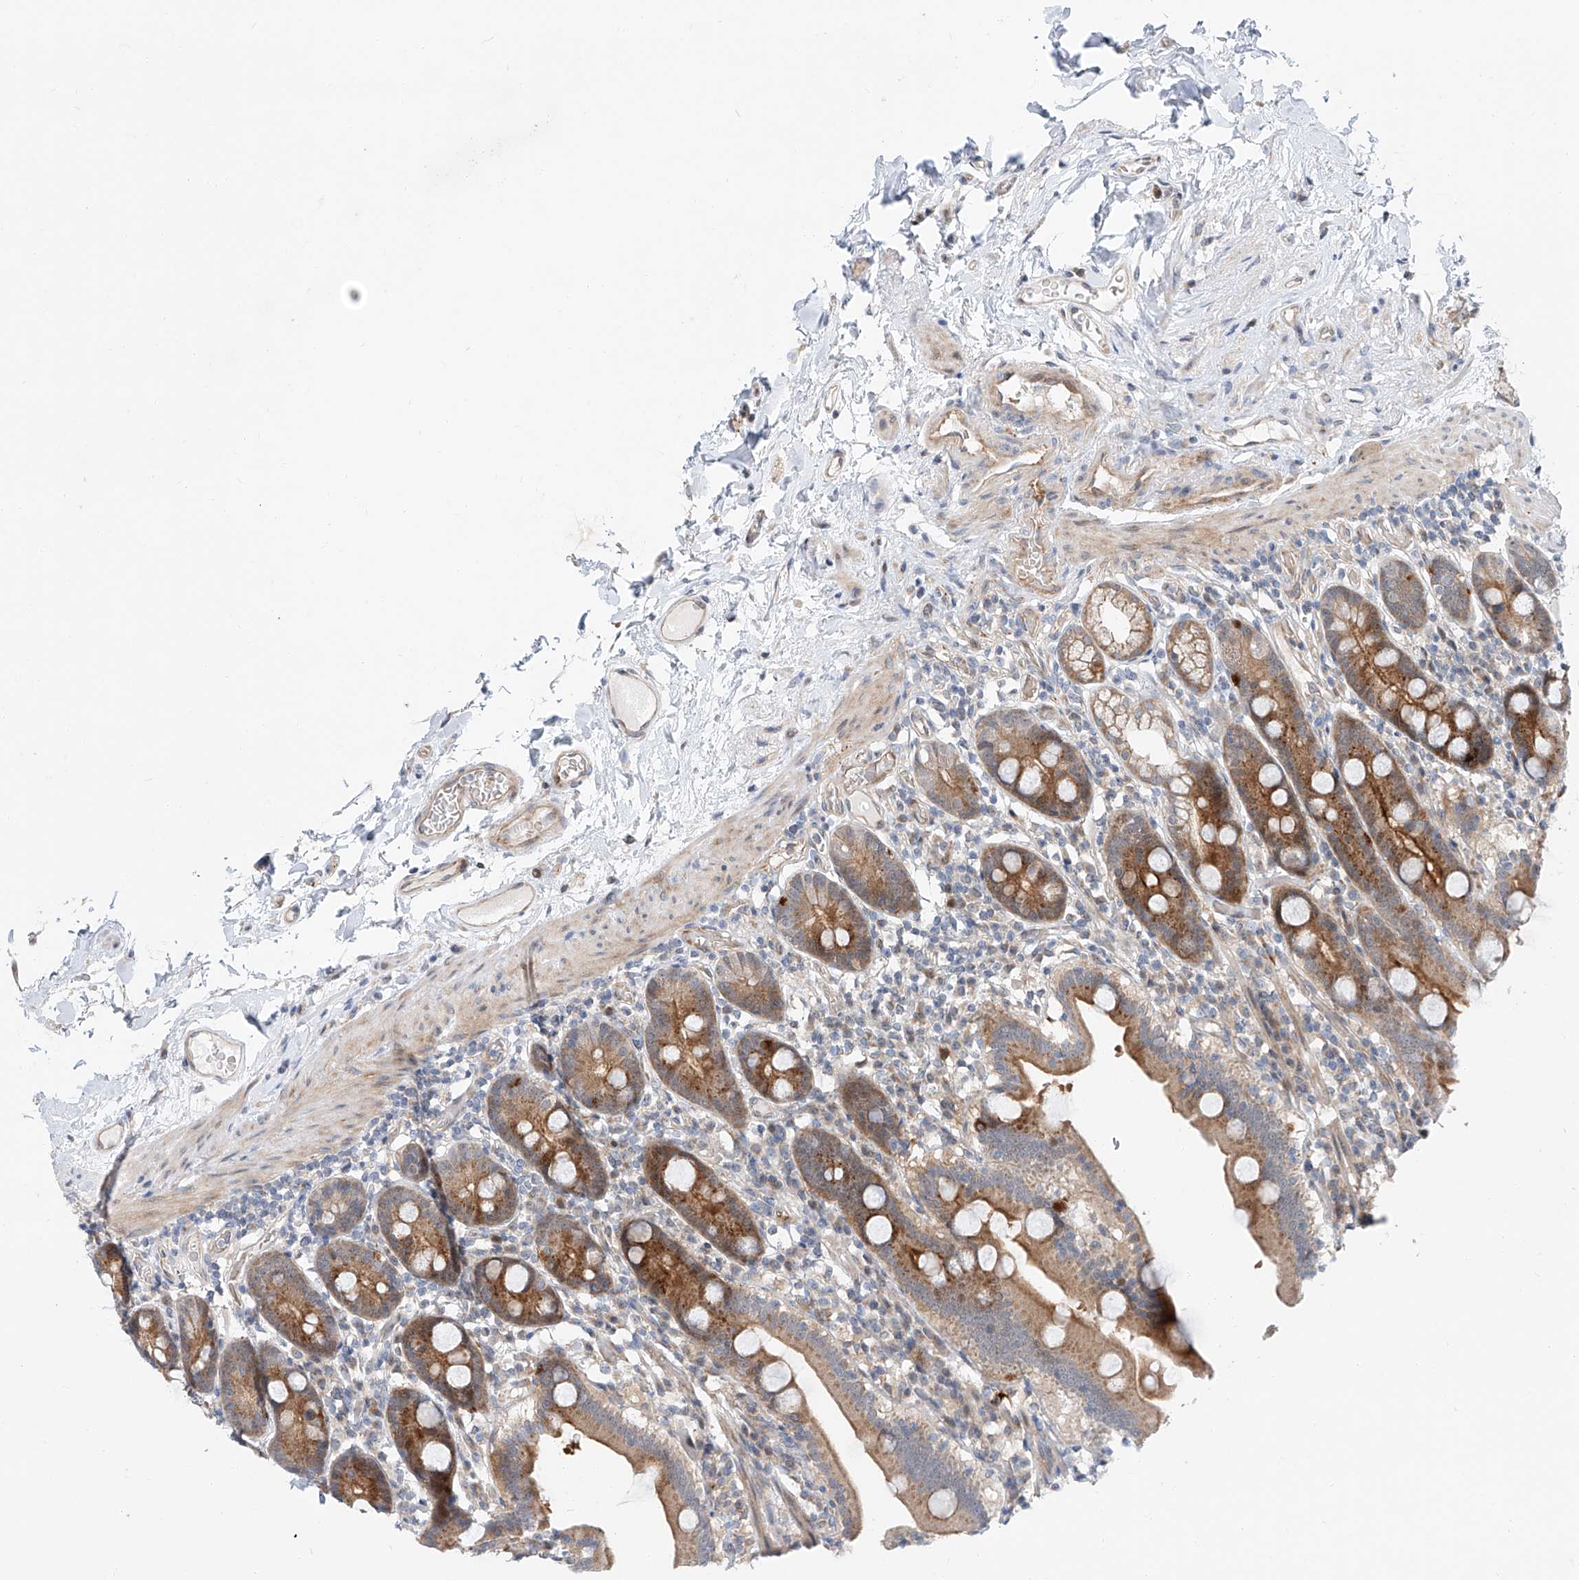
{"staining": {"intensity": "strong", "quantity": ">75%", "location": "cytoplasmic/membranous"}, "tissue": "duodenum", "cell_type": "Glandular cells", "image_type": "normal", "snomed": [{"axis": "morphology", "description": "Normal tissue, NOS"}, {"axis": "topography", "description": "Duodenum"}], "caption": "Duodenum stained with DAB immunohistochemistry exhibits high levels of strong cytoplasmic/membranous positivity in approximately >75% of glandular cells. The staining was performed using DAB (3,3'-diaminobenzidine) to visualize the protein expression in brown, while the nuclei were stained in blue with hematoxylin (Magnification: 20x).", "gene": "CLDND1", "patient": {"sex": "male", "age": 55}}